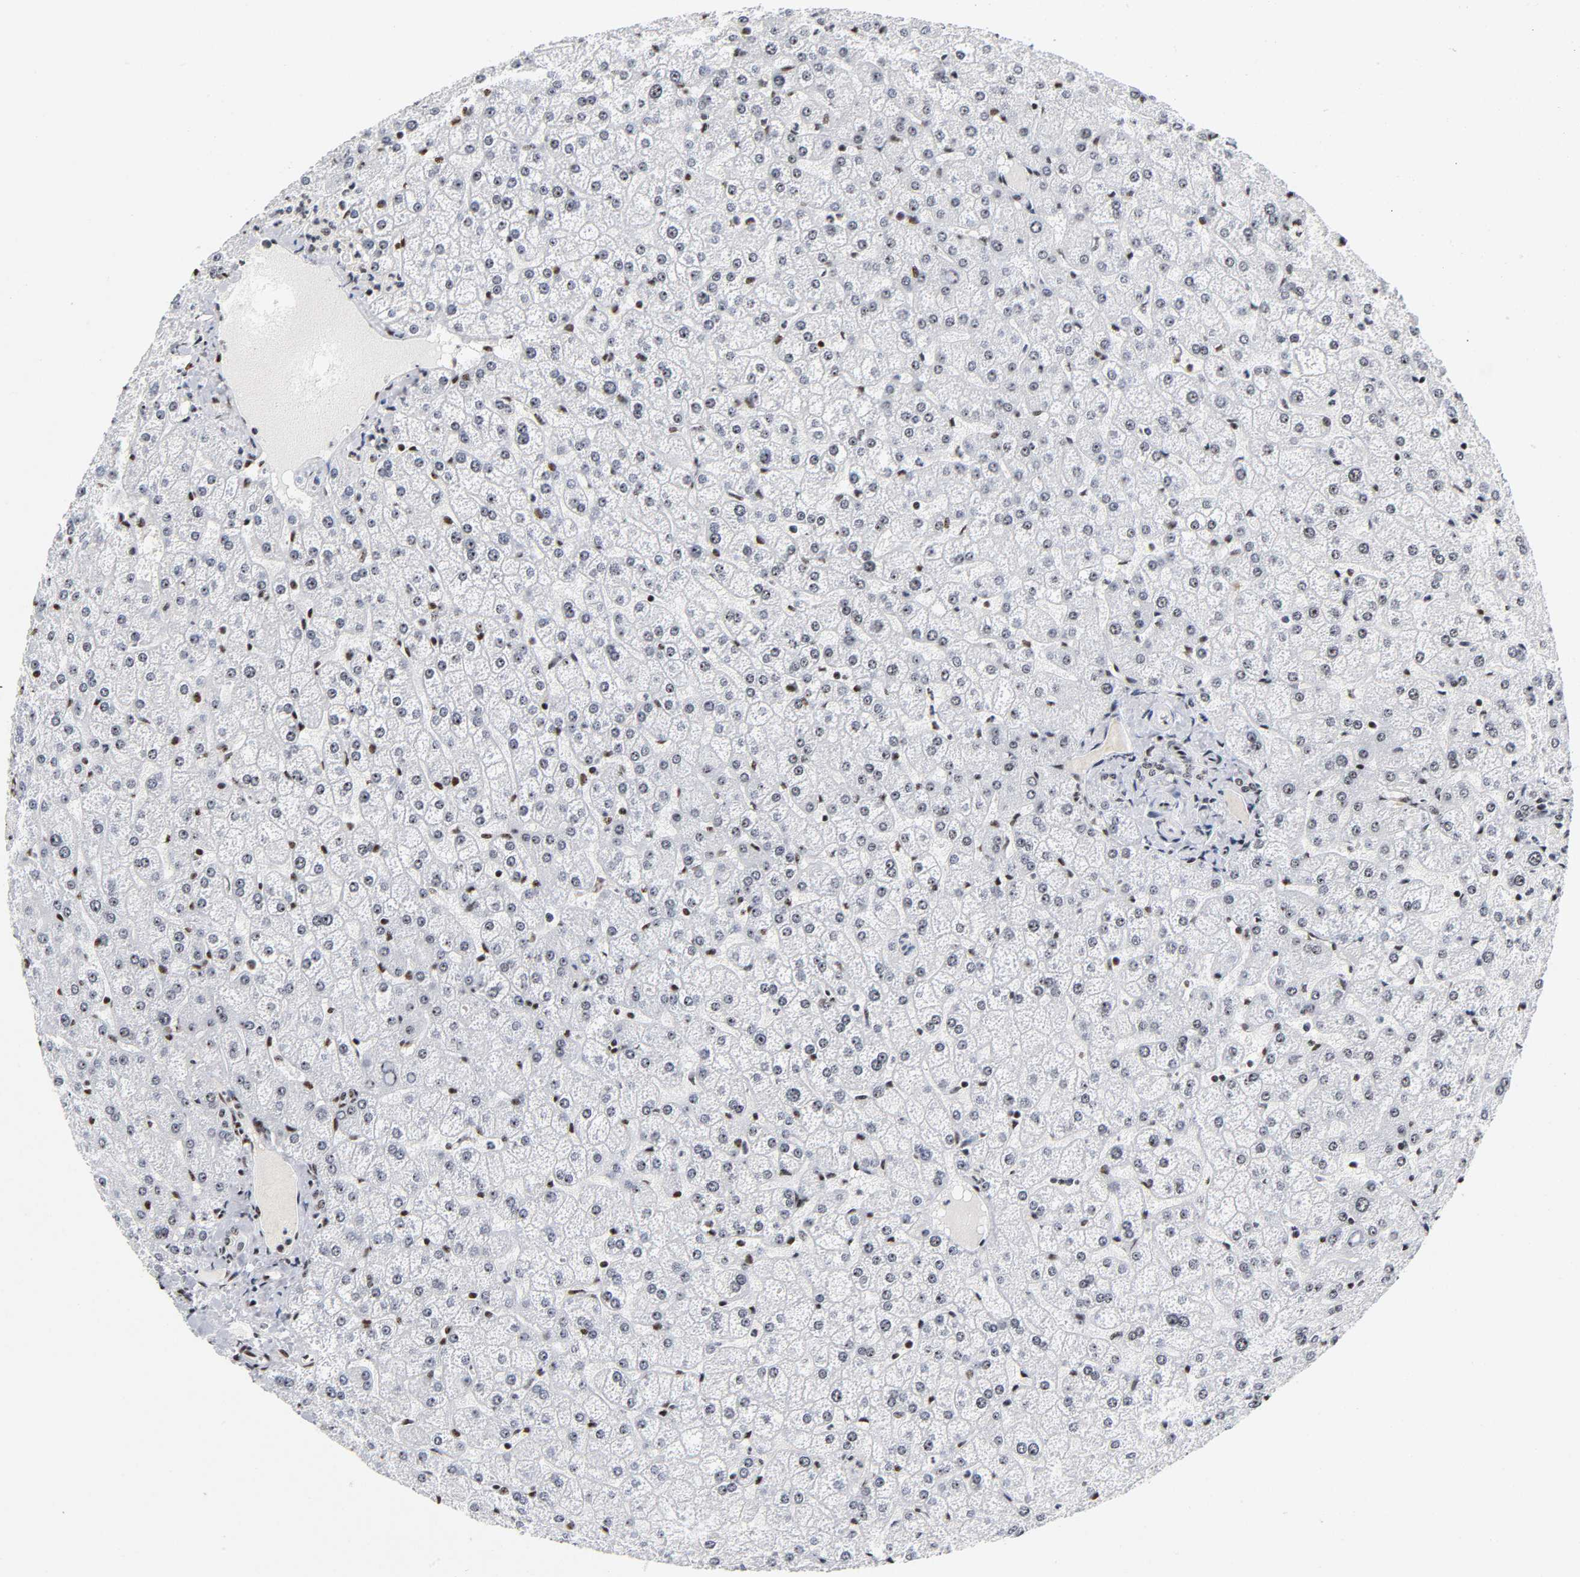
{"staining": {"intensity": "moderate", "quantity": ">75%", "location": "nuclear"}, "tissue": "liver", "cell_type": "Cholangiocytes", "image_type": "normal", "snomed": [{"axis": "morphology", "description": "Normal tissue, NOS"}, {"axis": "topography", "description": "Liver"}], "caption": "Immunohistochemistry histopathology image of unremarkable liver stained for a protein (brown), which displays medium levels of moderate nuclear expression in about >75% of cholangiocytes.", "gene": "UBTF", "patient": {"sex": "female", "age": 32}}